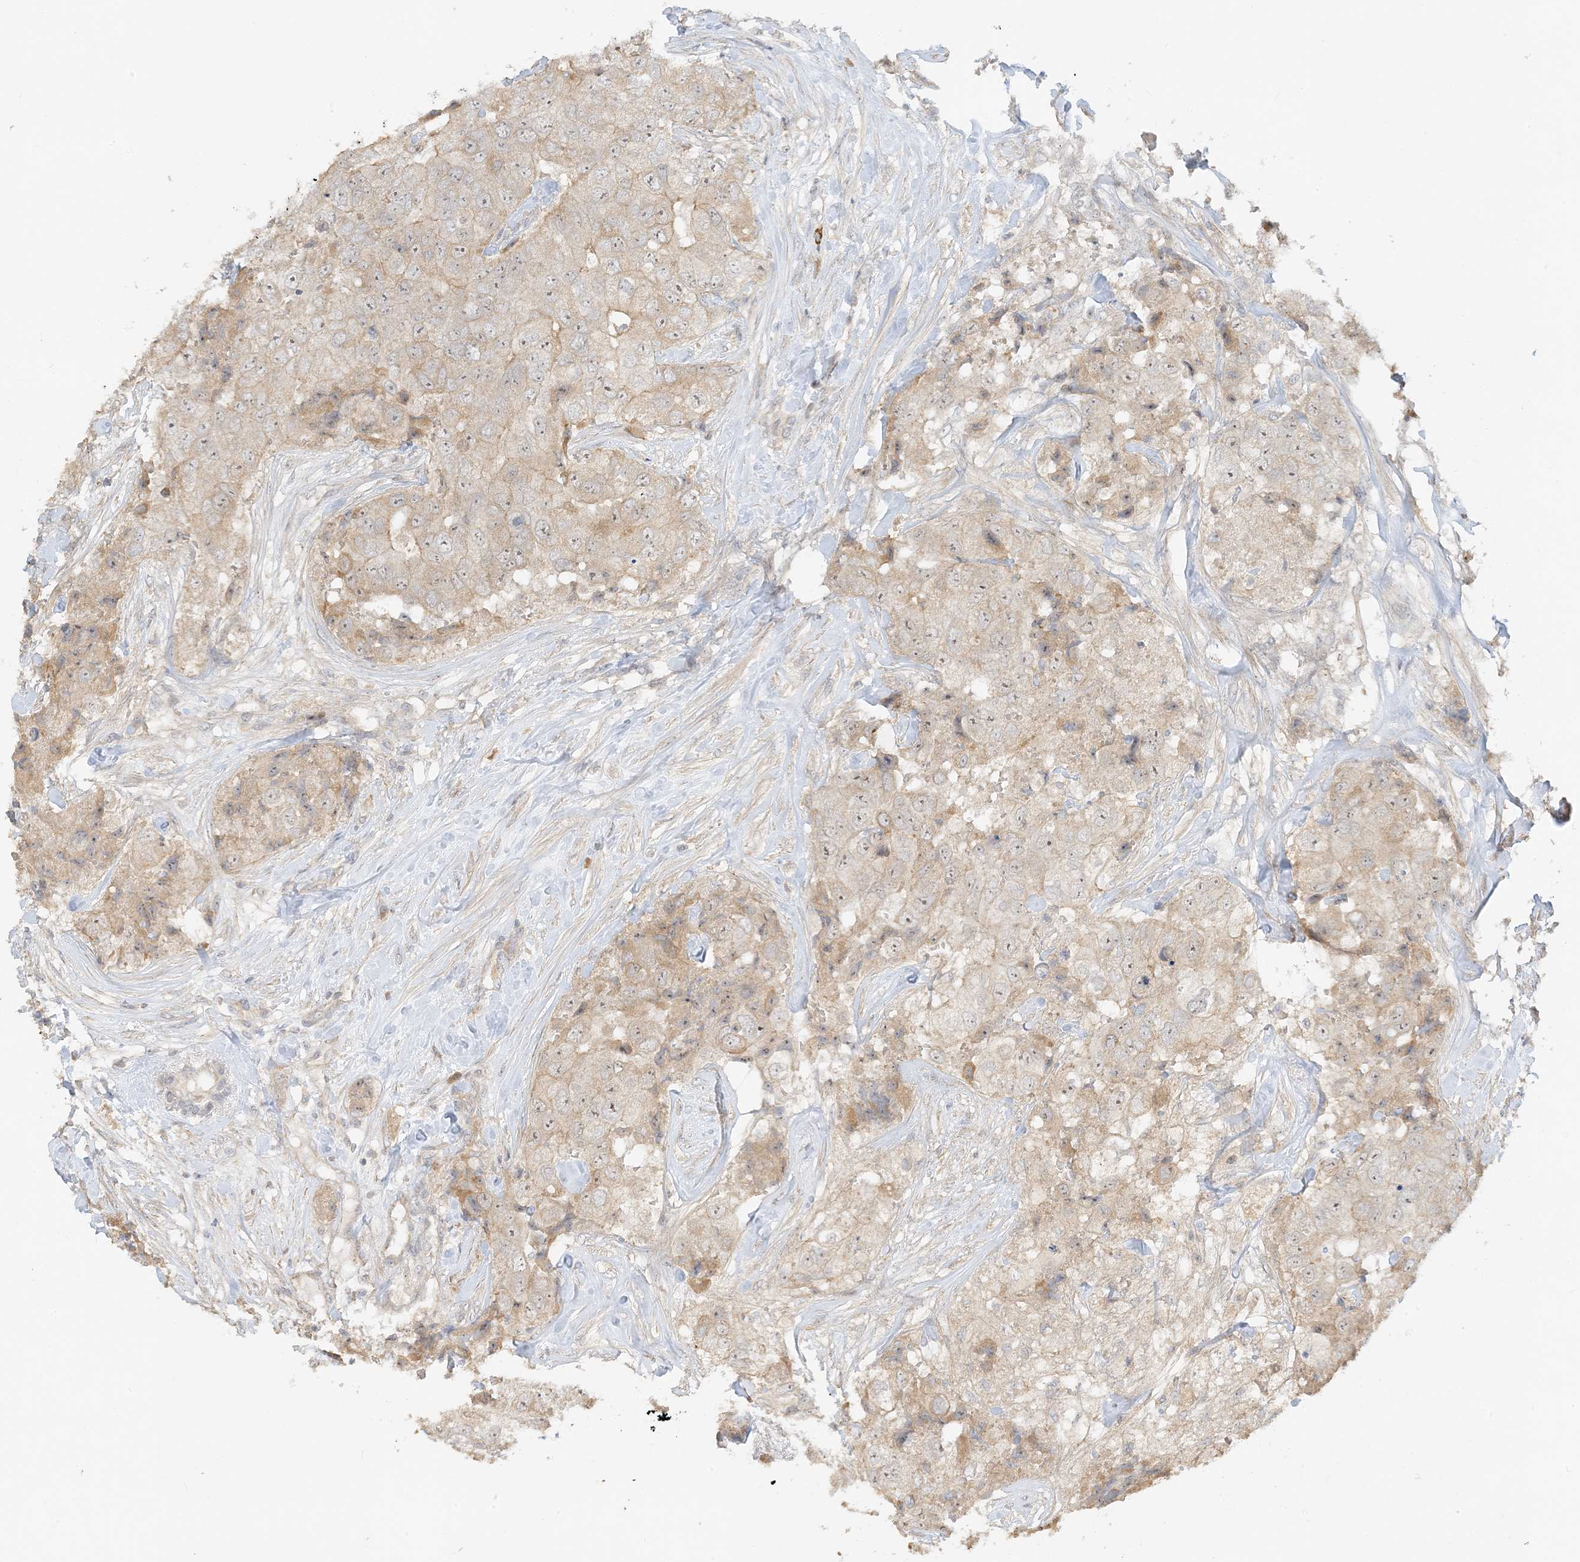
{"staining": {"intensity": "moderate", "quantity": ">75%", "location": "cytoplasmic/membranous,nuclear"}, "tissue": "breast cancer", "cell_type": "Tumor cells", "image_type": "cancer", "snomed": [{"axis": "morphology", "description": "Duct carcinoma"}, {"axis": "topography", "description": "Breast"}], "caption": "There is medium levels of moderate cytoplasmic/membranous and nuclear positivity in tumor cells of breast cancer, as demonstrated by immunohistochemical staining (brown color).", "gene": "ETAA1", "patient": {"sex": "female", "age": 62}}